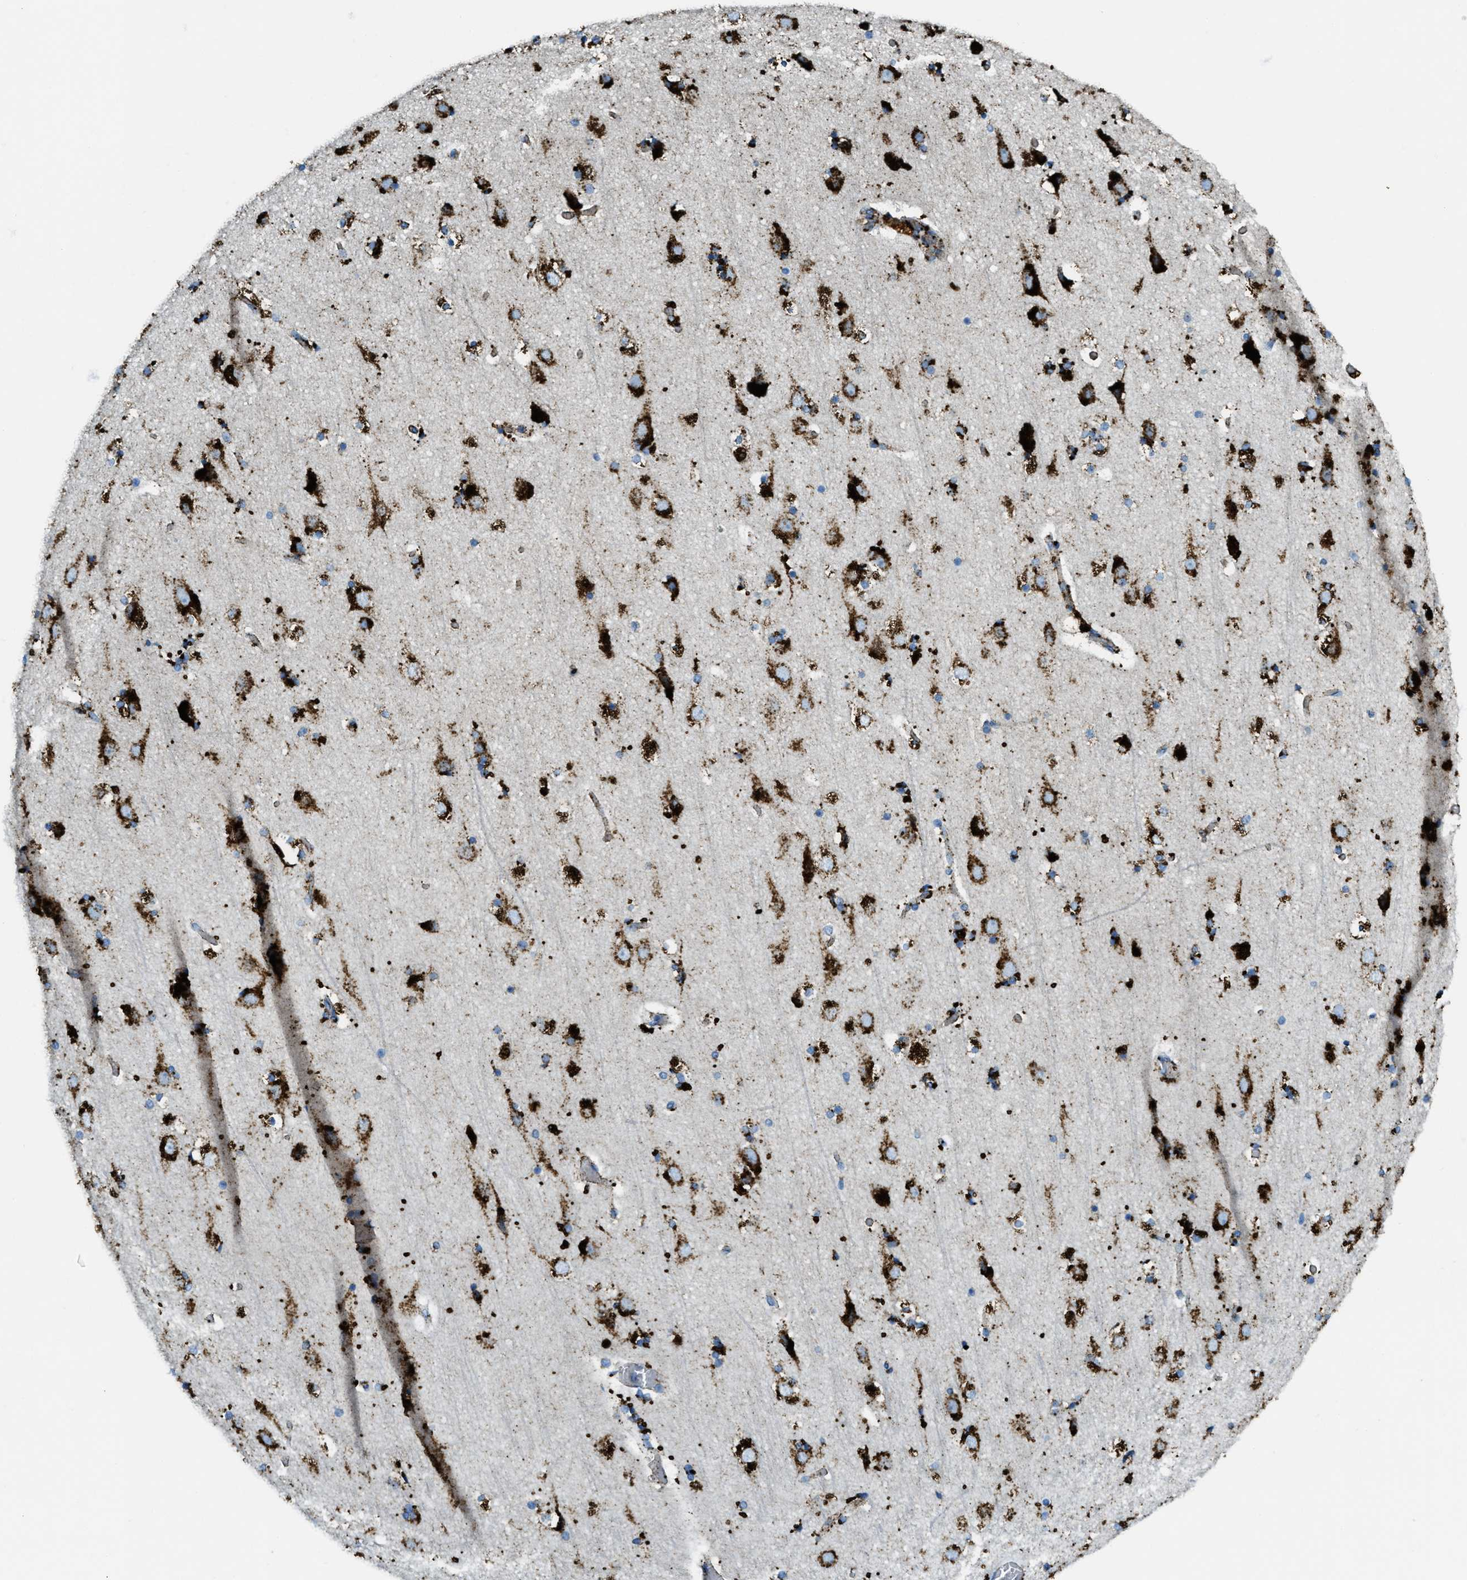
{"staining": {"intensity": "strong", "quantity": ">75%", "location": "cytoplasmic/membranous"}, "tissue": "cerebral cortex", "cell_type": "Endothelial cells", "image_type": "normal", "snomed": [{"axis": "morphology", "description": "Normal tissue, NOS"}, {"axis": "topography", "description": "Cerebral cortex"}], "caption": "Endothelial cells demonstrate high levels of strong cytoplasmic/membranous positivity in approximately >75% of cells in benign human cerebral cortex. Nuclei are stained in blue.", "gene": "SCARB2", "patient": {"sex": "male", "age": 57}}